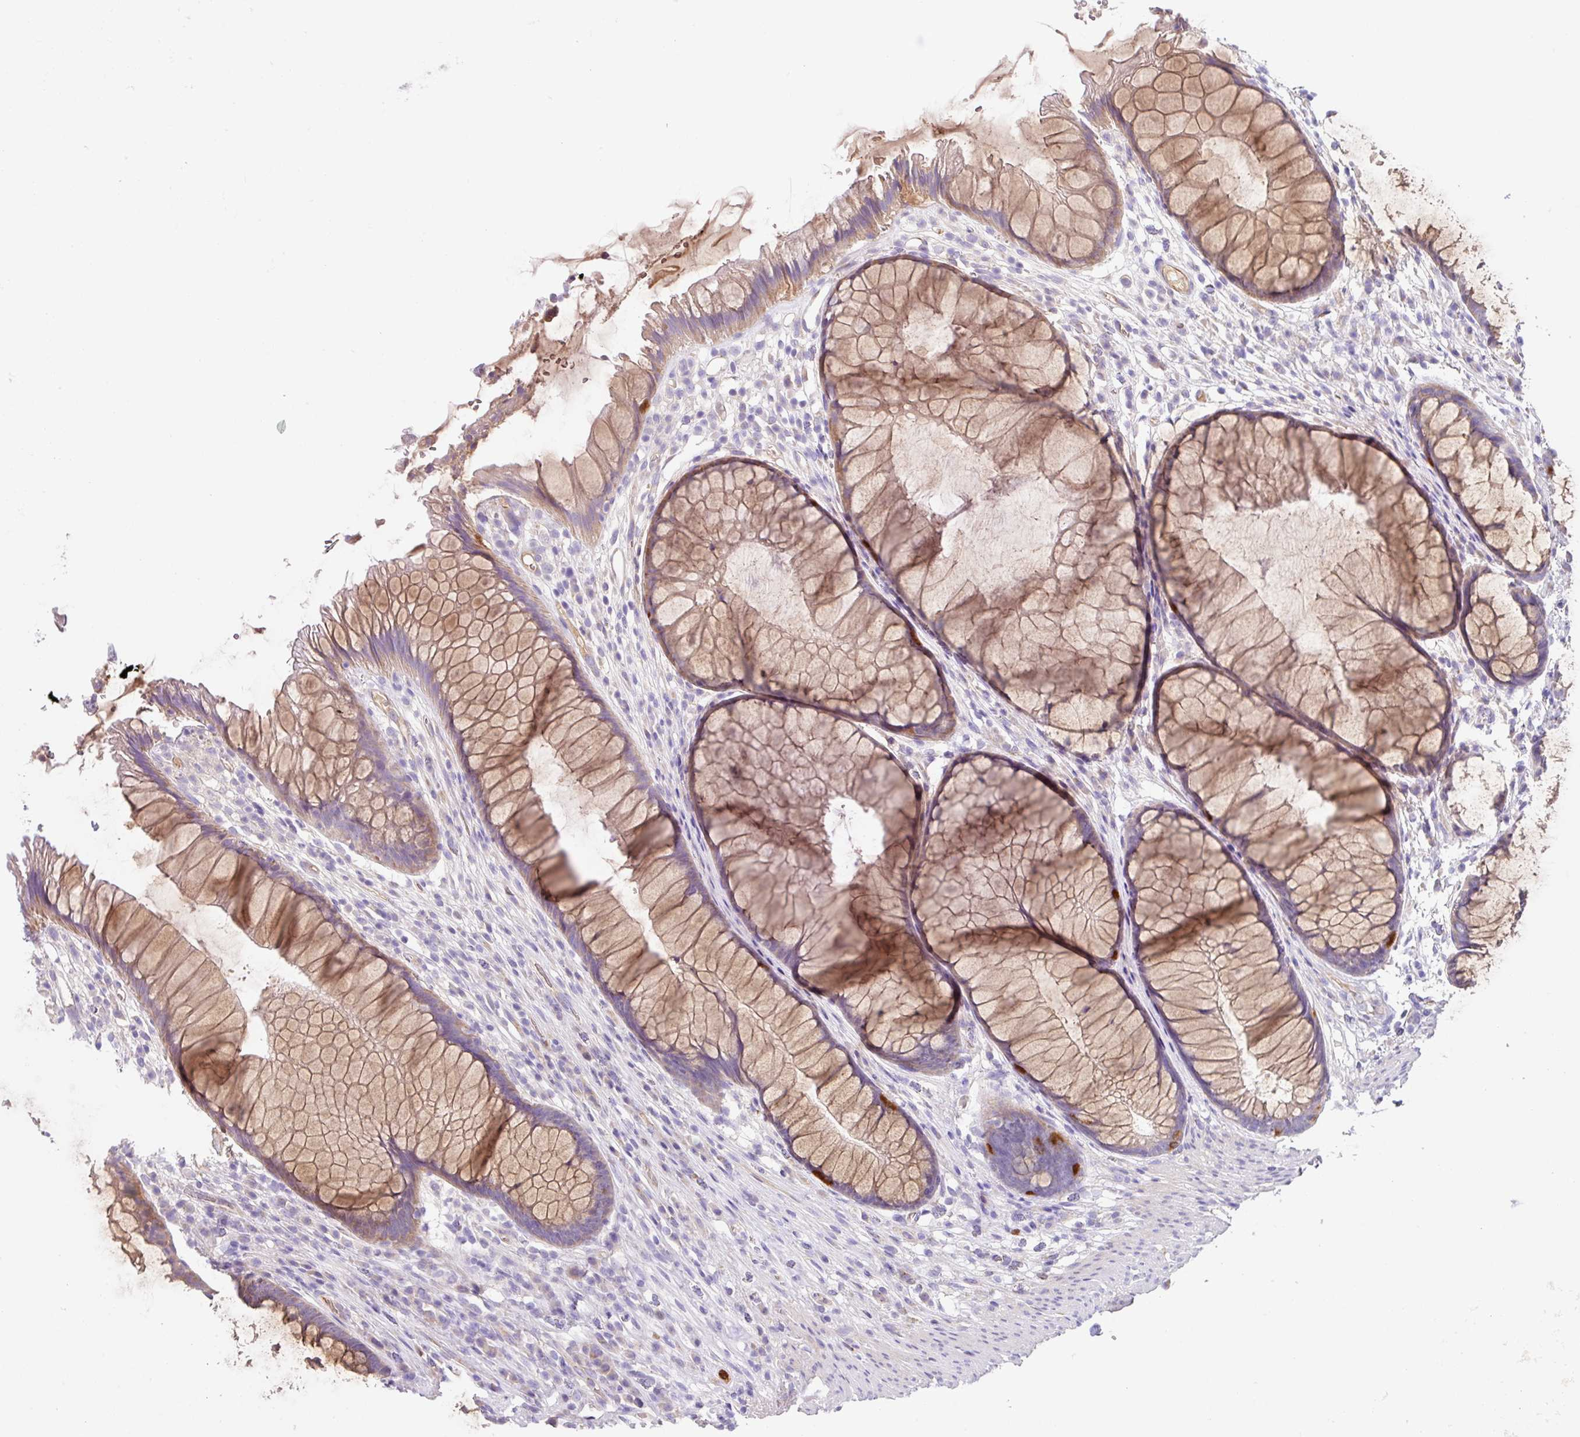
{"staining": {"intensity": "moderate", "quantity": "25%-75%", "location": "cytoplasmic/membranous"}, "tissue": "rectum", "cell_type": "Glandular cells", "image_type": "normal", "snomed": [{"axis": "morphology", "description": "Normal tissue, NOS"}, {"axis": "topography", "description": "Smooth muscle"}, {"axis": "topography", "description": "Rectum"}], "caption": "DAB (3,3'-diaminobenzidine) immunohistochemical staining of benign rectum demonstrates moderate cytoplasmic/membranous protein staining in about 25%-75% of glandular cells.", "gene": "CRISP3", "patient": {"sex": "male", "age": 53}}